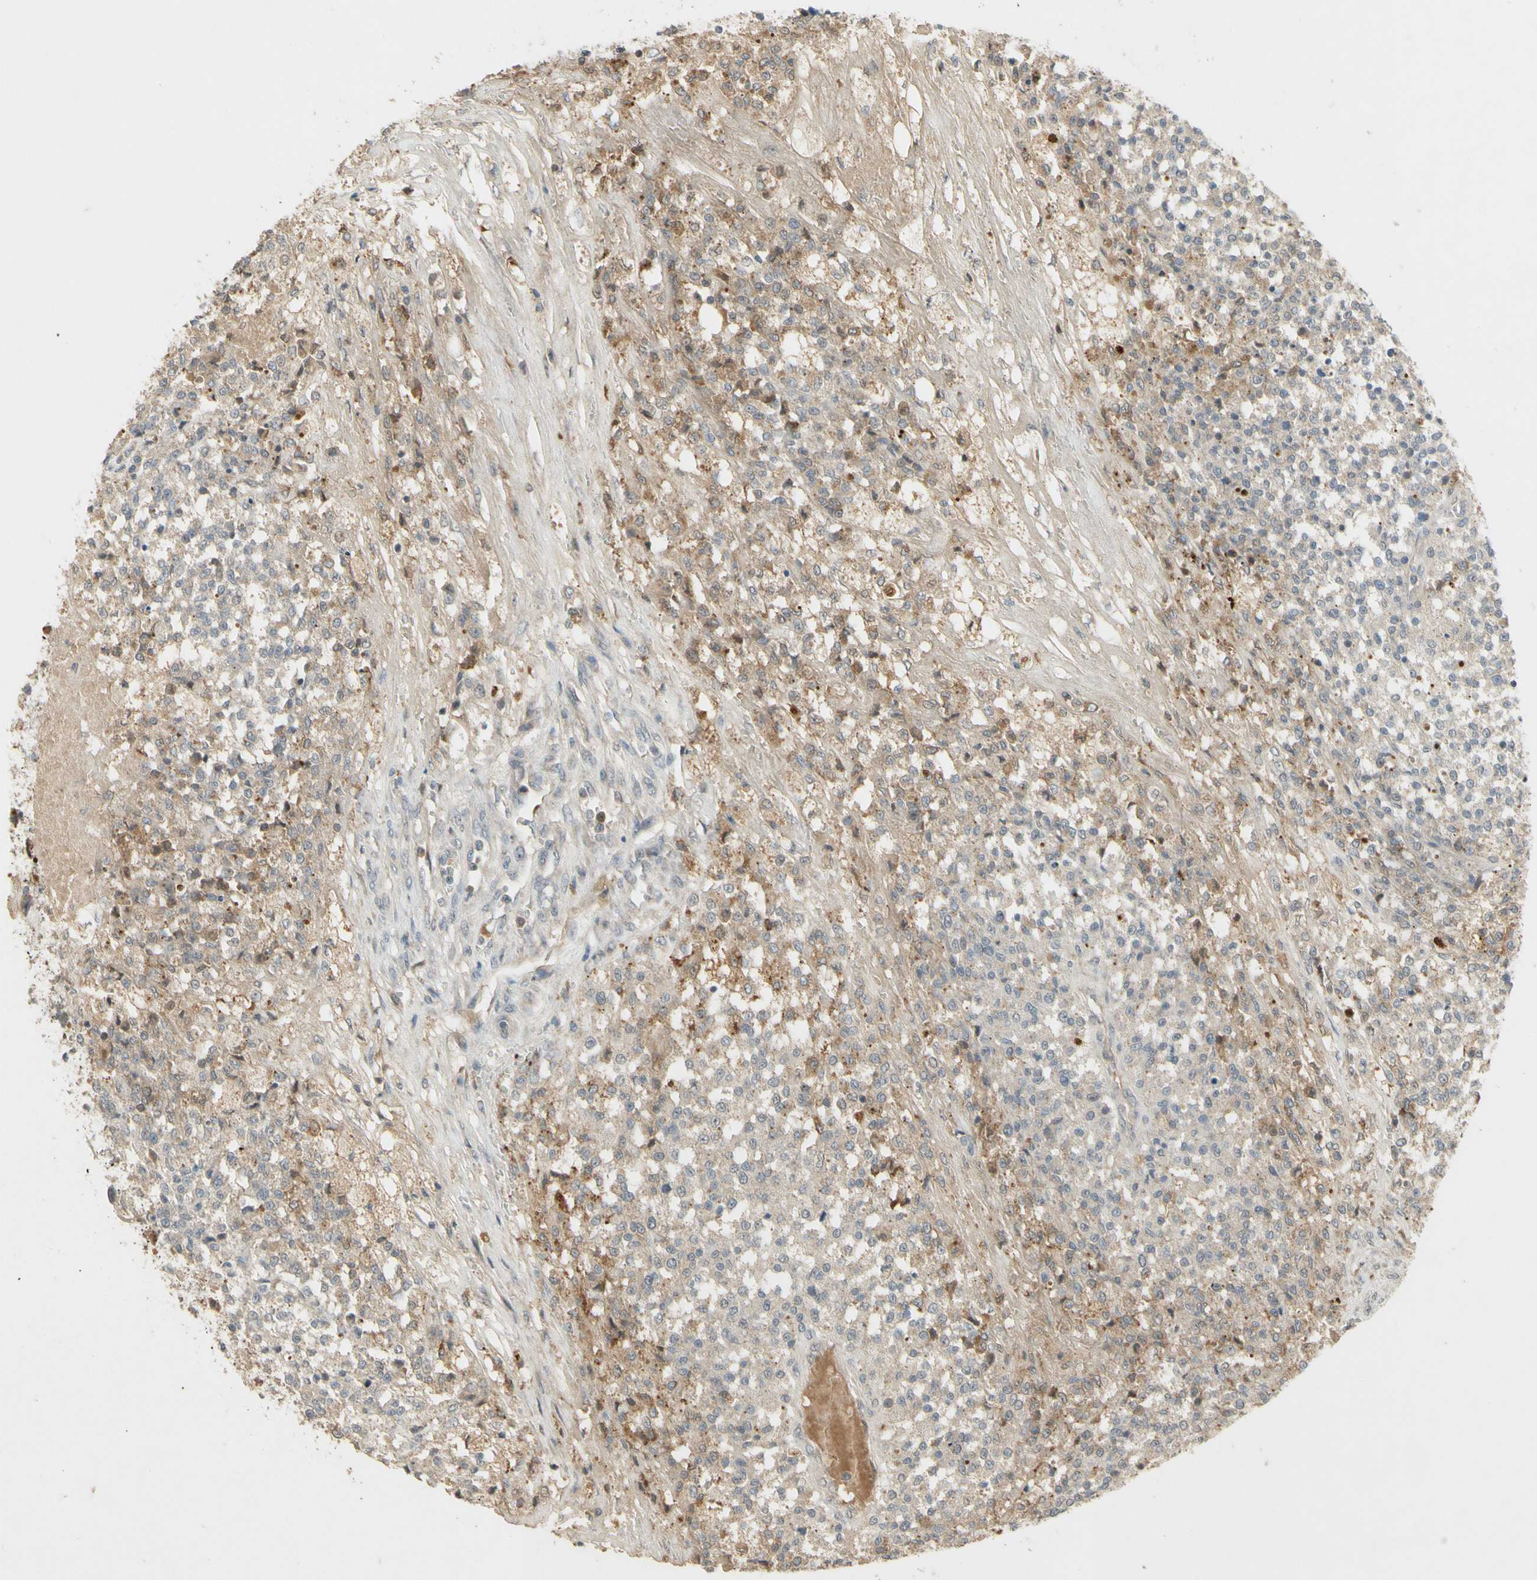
{"staining": {"intensity": "weak", "quantity": "25%-75%", "location": "cytoplasmic/membranous"}, "tissue": "testis cancer", "cell_type": "Tumor cells", "image_type": "cancer", "snomed": [{"axis": "morphology", "description": "Seminoma, NOS"}, {"axis": "topography", "description": "Testis"}], "caption": "Tumor cells demonstrate low levels of weak cytoplasmic/membranous staining in about 25%-75% of cells in testis cancer (seminoma).", "gene": "NRG4", "patient": {"sex": "male", "age": 59}}